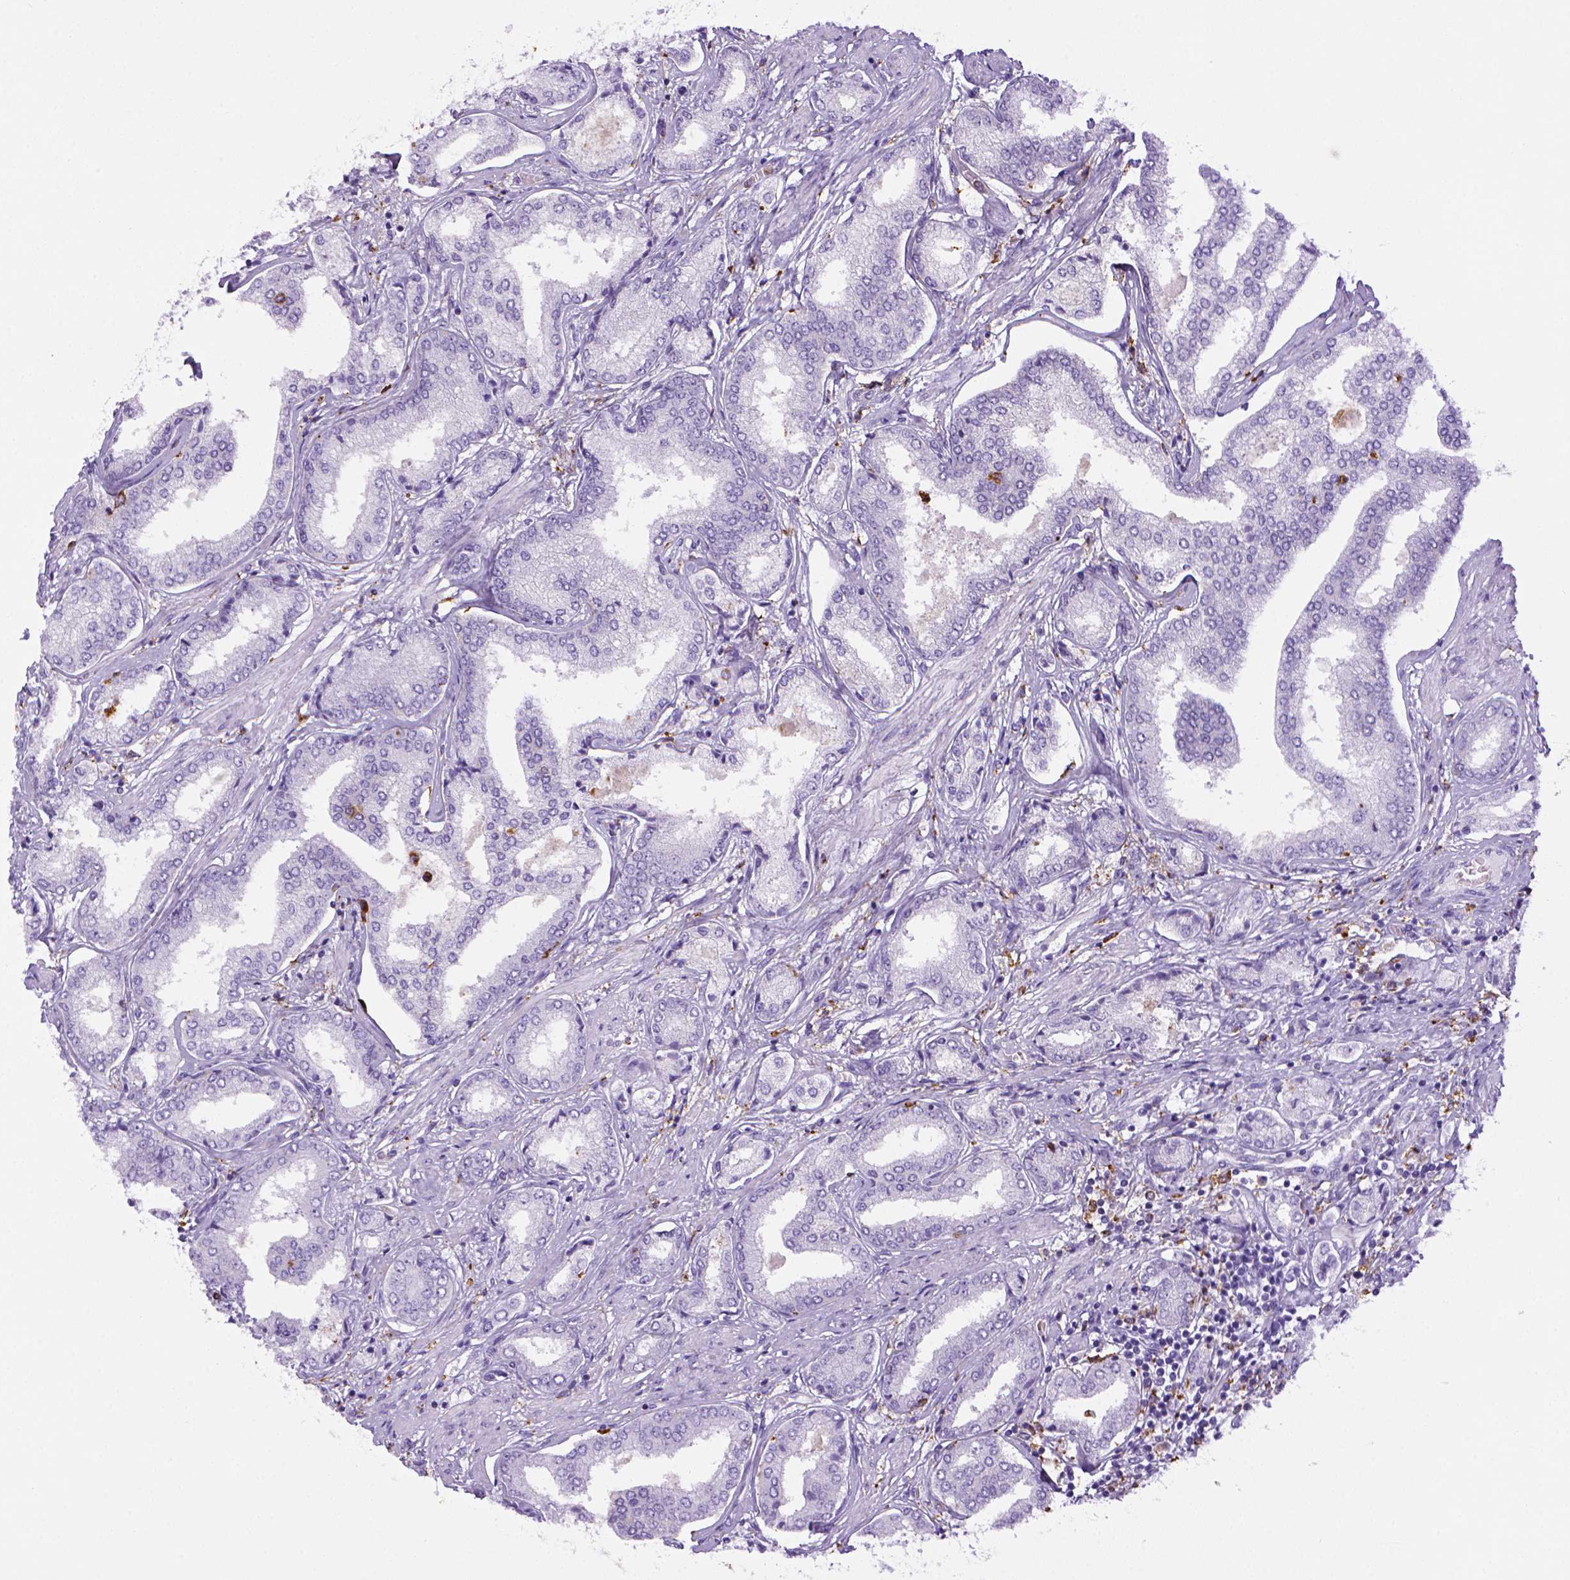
{"staining": {"intensity": "negative", "quantity": "none", "location": "none"}, "tissue": "prostate cancer", "cell_type": "Tumor cells", "image_type": "cancer", "snomed": [{"axis": "morphology", "description": "Adenocarcinoma, NOS"}, {"axis": "topography", "description": "Prostate"}], "caption": "Tumor cells are negative for brown protein staining in prostate adenocarcinoma.", "gene": "CD68", "patient": {"sex": "male", "age": 63}}